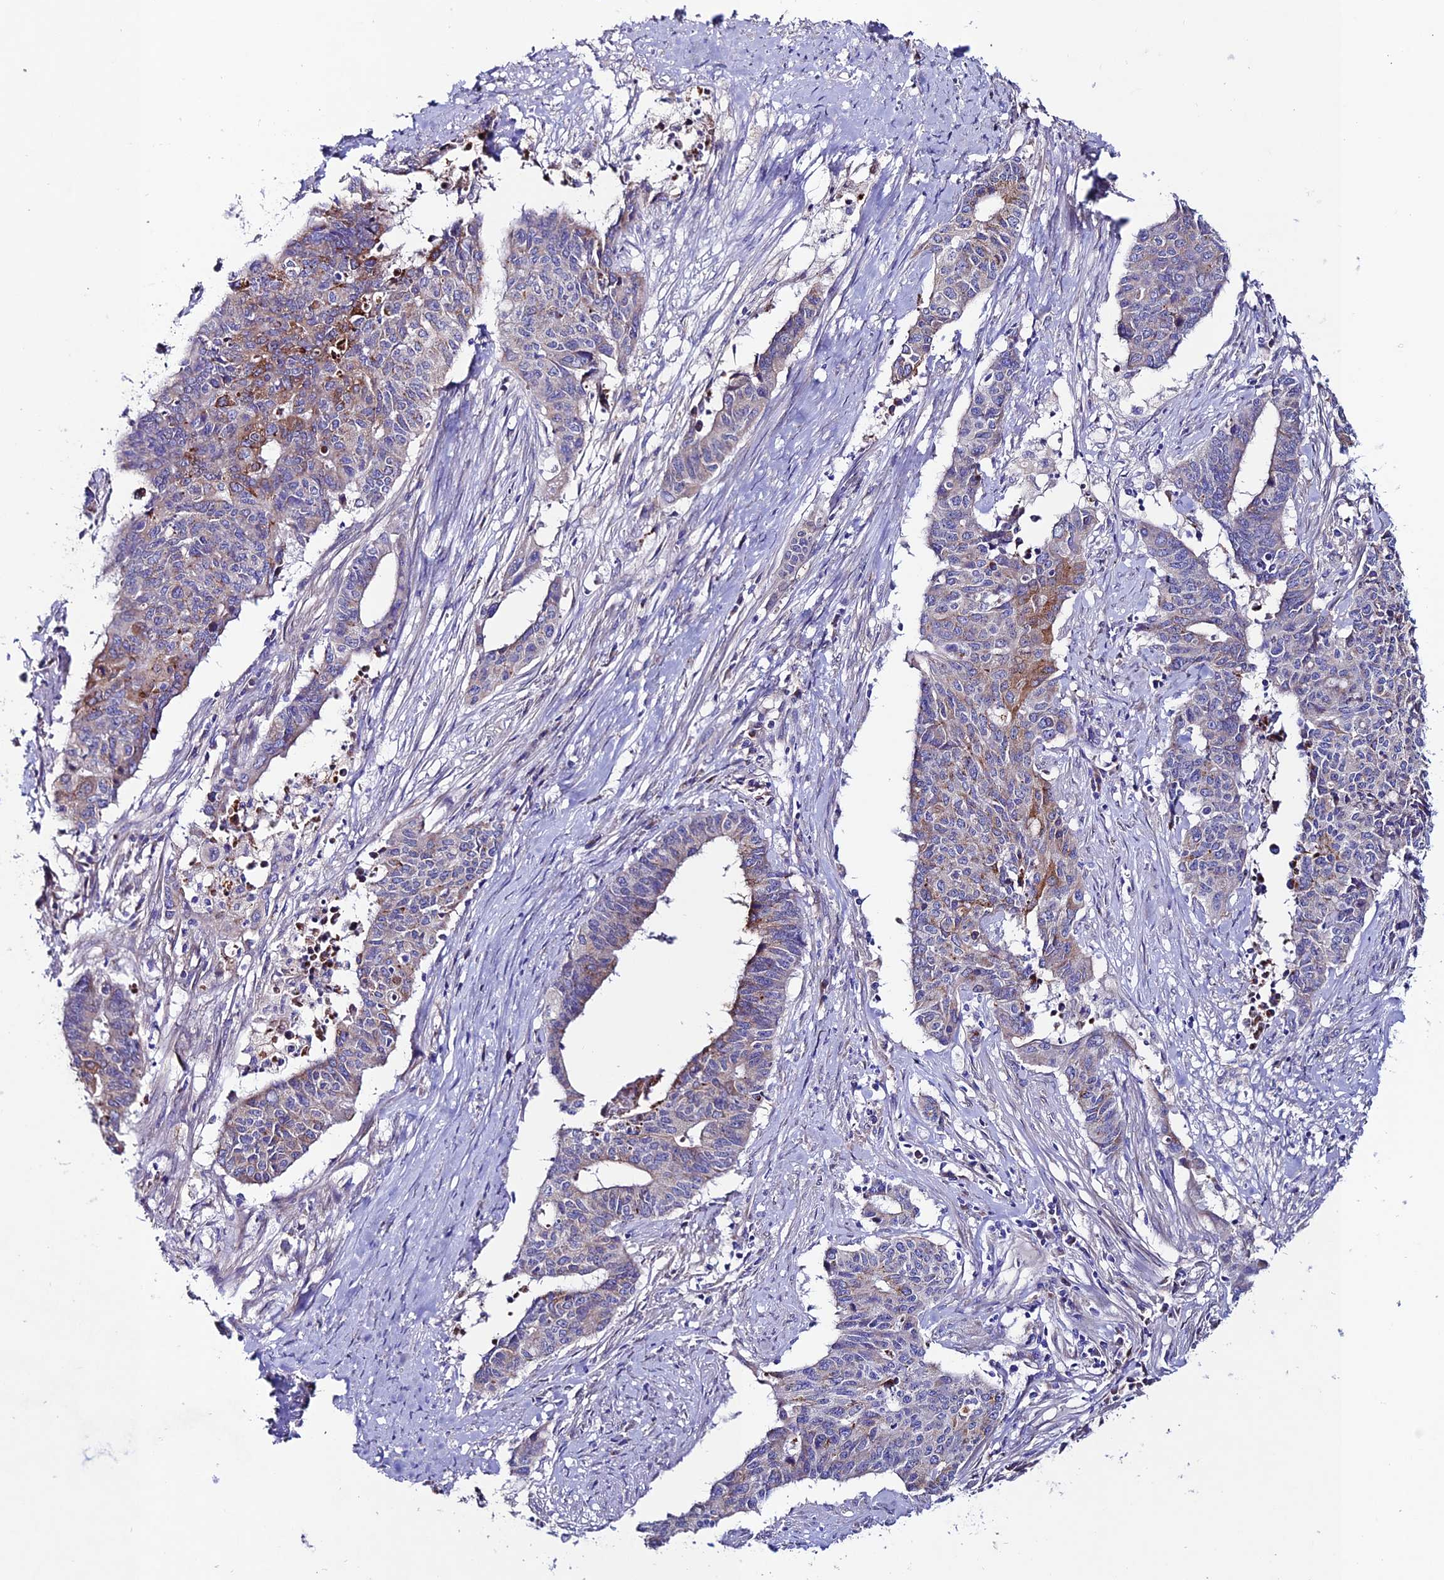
{"staining": {"intensity": "moderate", "quantity": "<25%", "location": "cytoplasmic/membranous"}, "tissue": "endometrial cancer", "cell_type": "Tumor cells", "image_type": "cancer", "snomed": [{"axis": "morphology", "description": "Adenocarcinoma, NOS"}, {"axis": "topography", "description": "Endometrium"}], "caption": "A brown stain labels moderate cytoplasmic/membranous expression of a protein in adenocarcinoma (endometrial) tumor cells. The staining was performed using DAB (3,3'-diaminobenzidine) to visualize the protein expression in brown, while the nuclei were stained in blue with hematoxylin (Magnification: 20x).", "gene": "OR51Q1", "patient": {"sex": "female", "age": 59}}